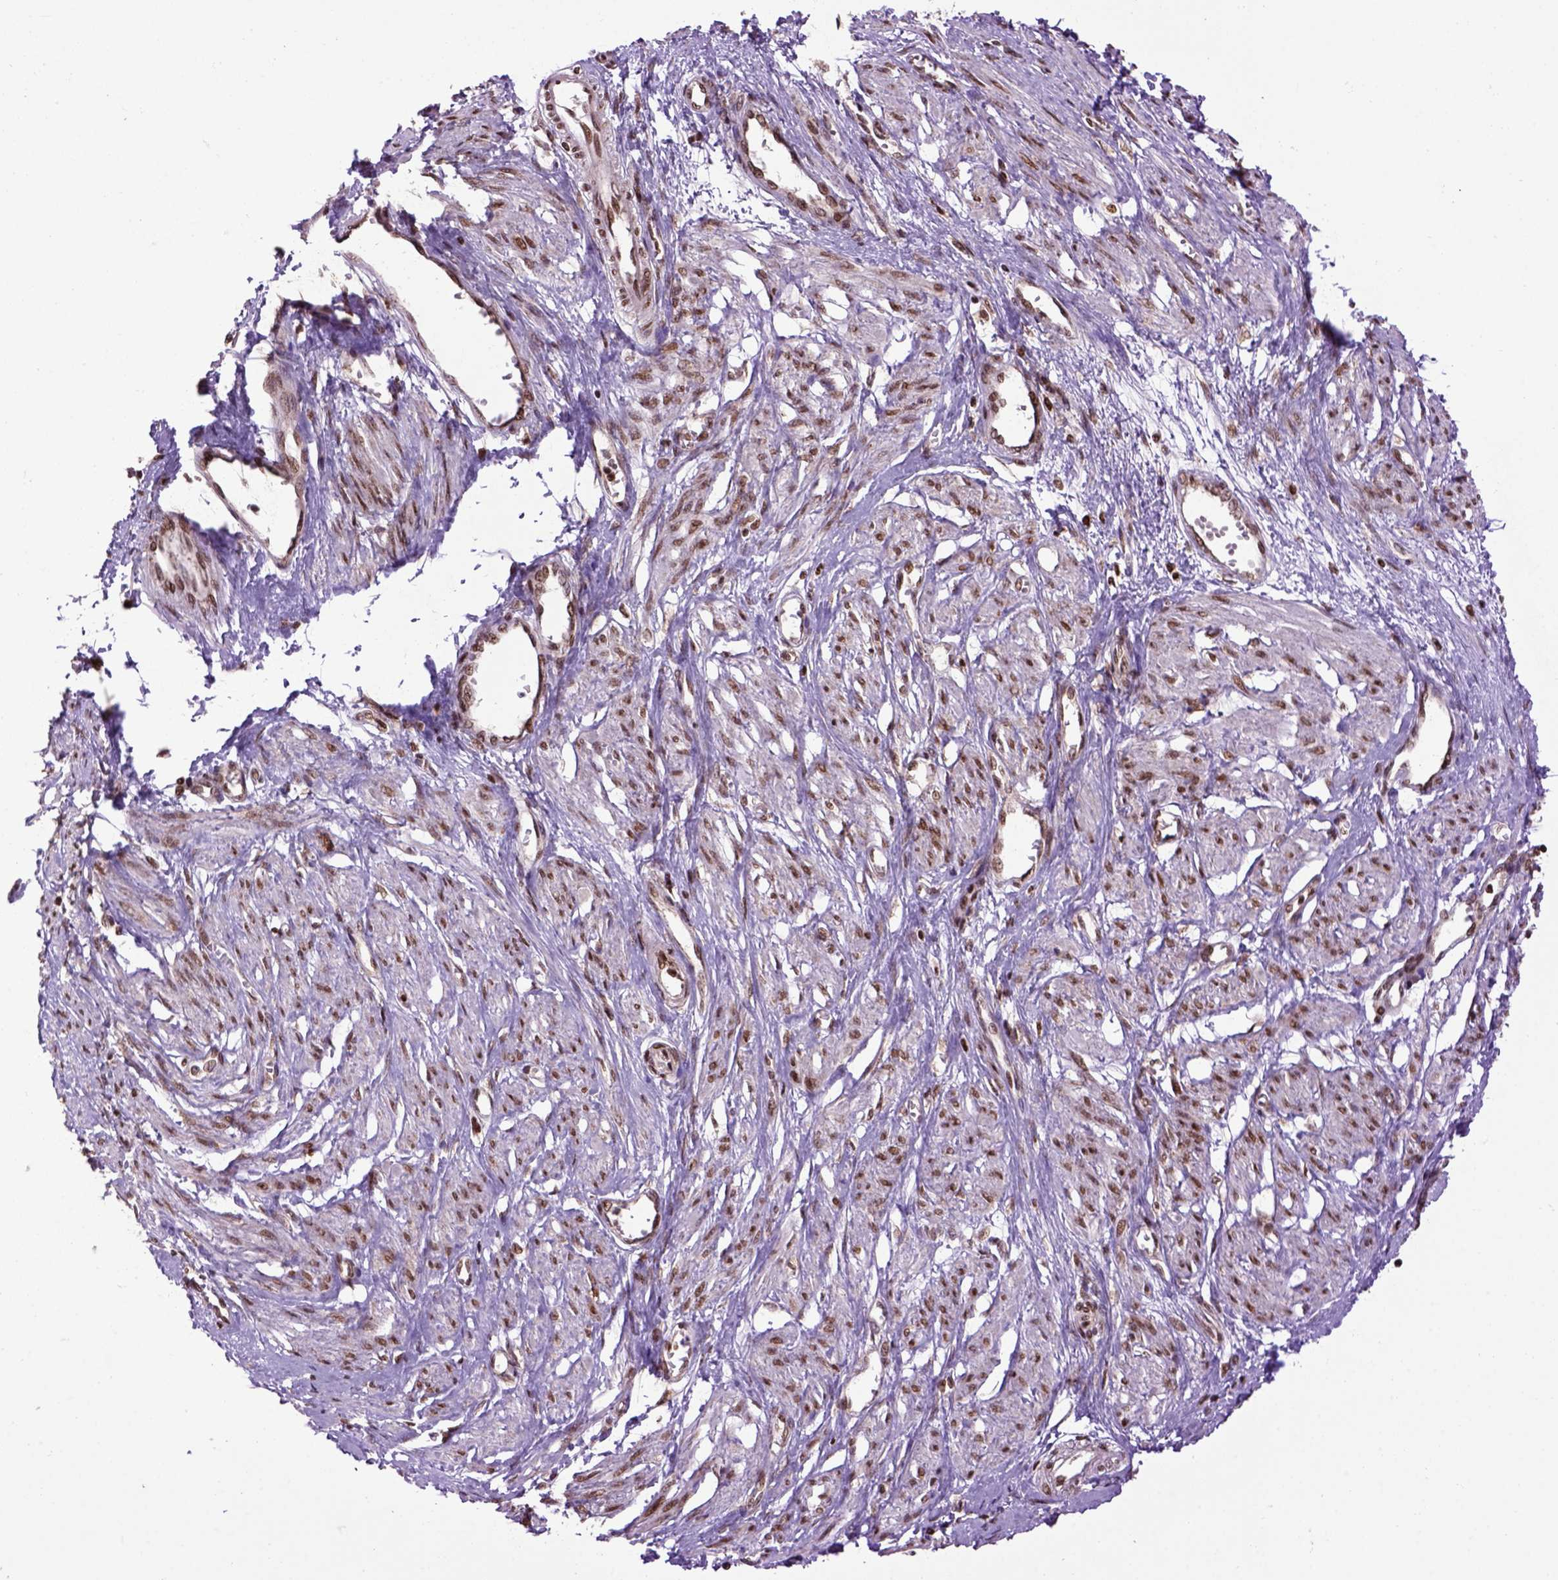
{"staining": {"intensity": "moderate", "quantity": ">75%", "location": "nuclear"}, "tissue": "smooth muscle", "cell_type": "Smooth muscle cells", "image_type": "normal", "snomed": [{"axis": "morphology", "description": "Normal tissue, NOS"}, {"axis": "topography", "description": "Smooth muscle"}, {"axis": "topography", "description": "Uterus"}], "caption": "Human smooth muscle stained with a protein marker displays moderate staining in smooth muscle cells.", "gene": "CELF1", "patient": {"sex": "female", "age": 39}}